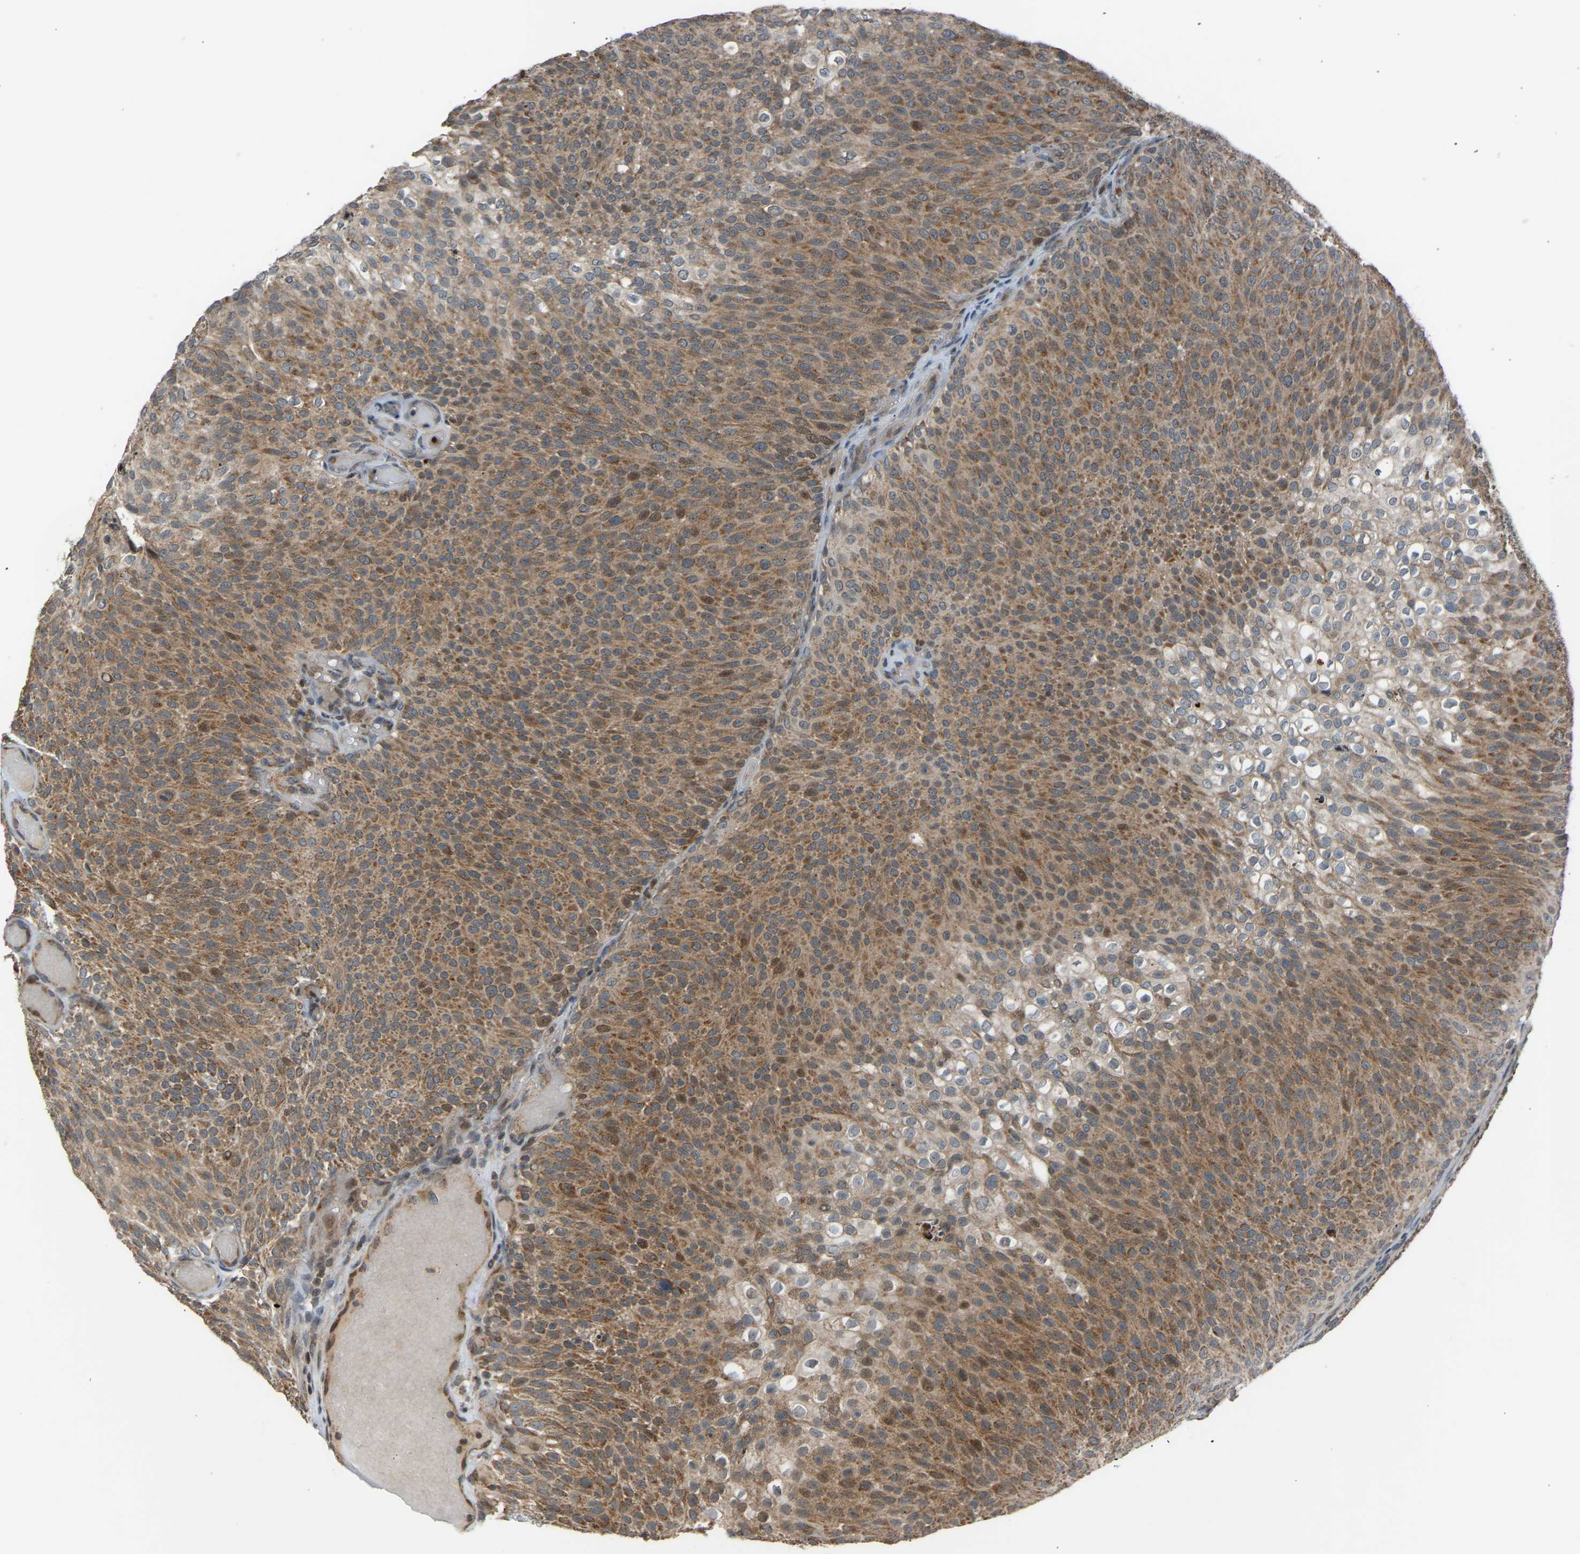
{"staining": {"intensity": "moderate", "quantity": ">75%", "location": "cytoplasmic/membranous,nuclear"}, "tissue": "urothelial cancer", "cell_type": "Tumor cells", "image_type": "cancer", "snomed": [{"axis": "morphology", "description": "Urothelial carcinoma, Low grade"}, {"axis": "topography", "description": "Urinary bladder"}], "caption": "Urothelial cancer stained for a protein reveals moderate cytoplasmic/membranous and nuclear positivity in tumor cells.", "gene": "SLIRP", "patient": {"sex": "male", "age": 78}}